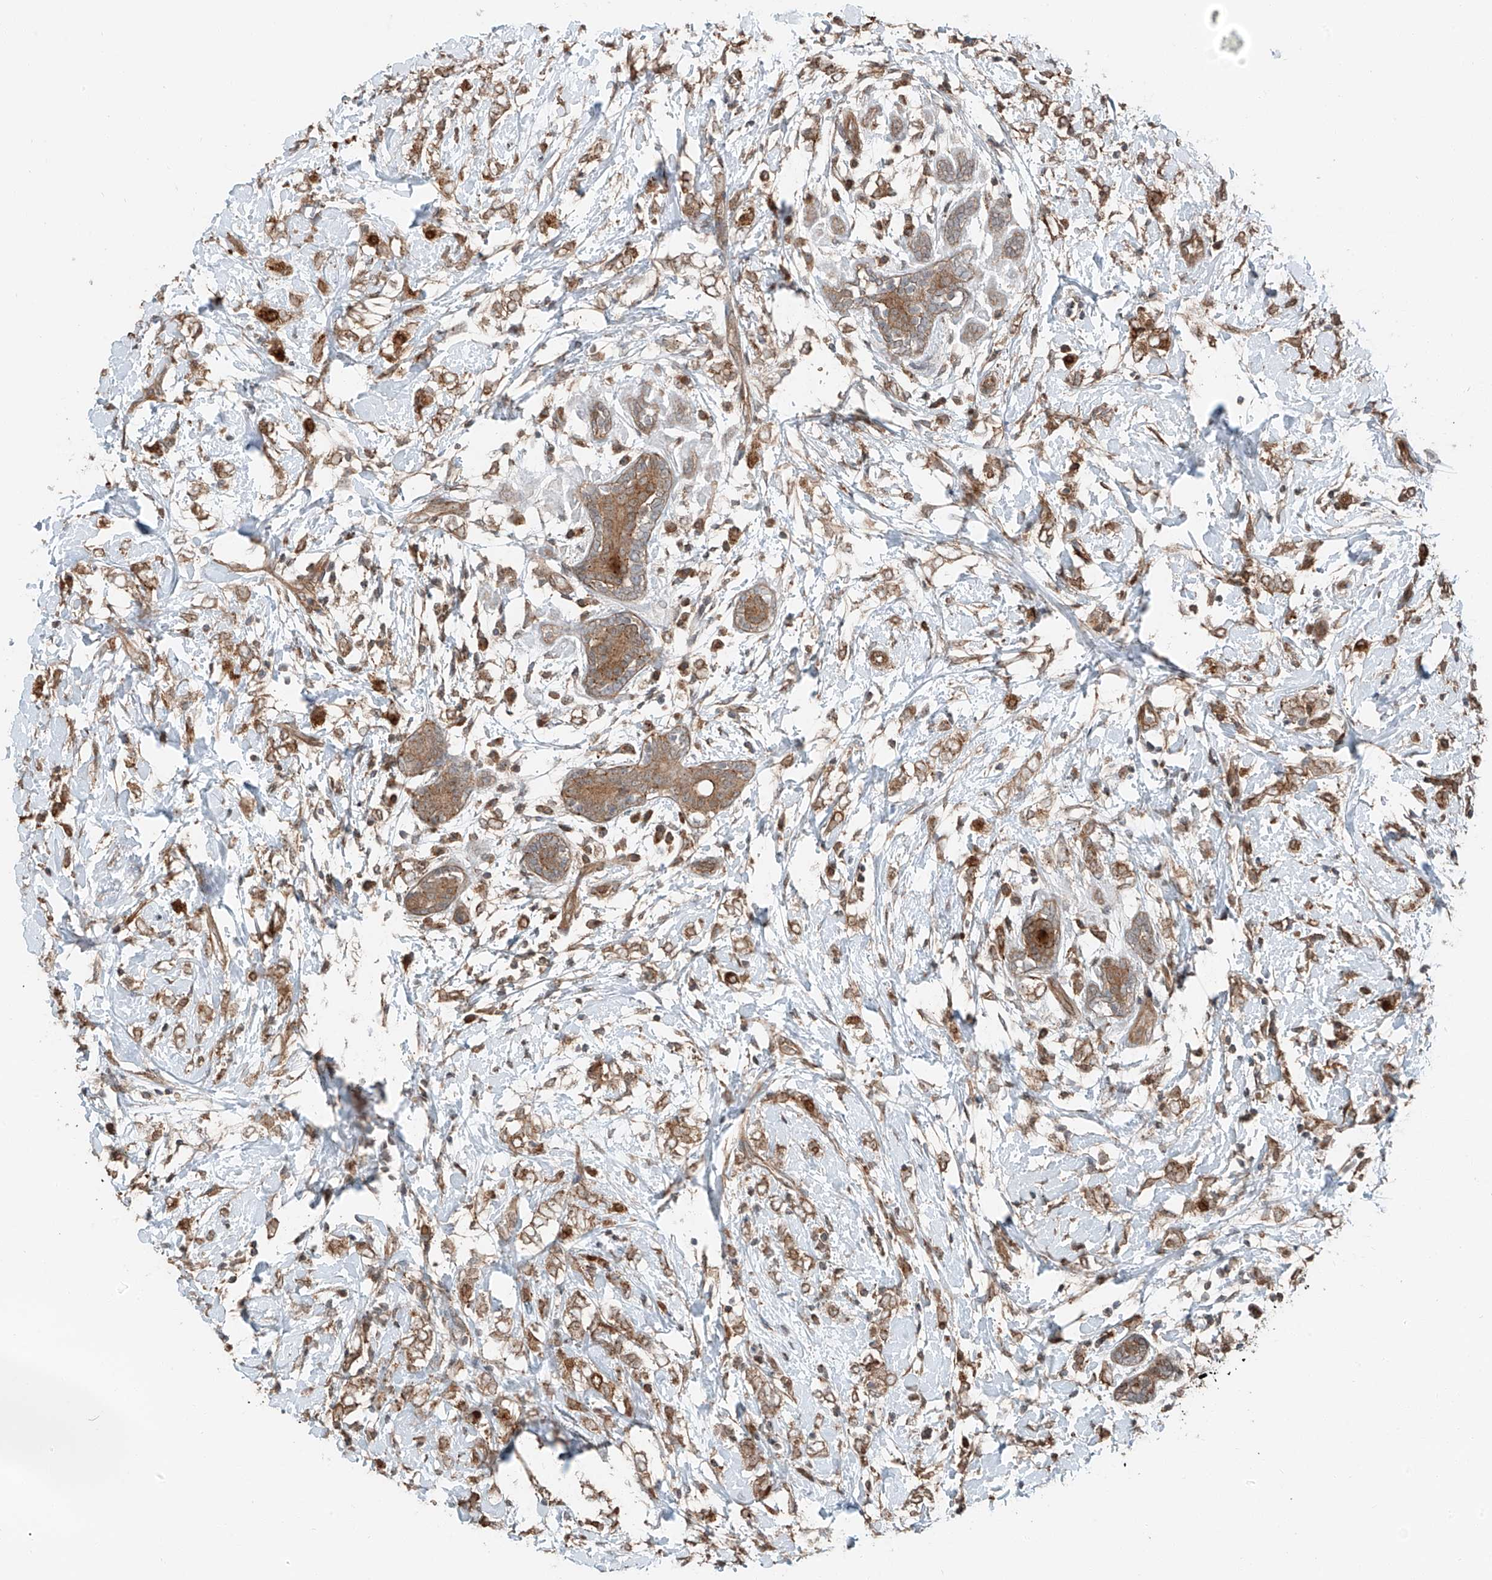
{"staining": {"intensity": "moderate", "quantity": ">75%", "location": "cytoplasmic/membranous"}, "tissue": "breast cancer", "cell_type": "Tumor cells", "image_type": "cancer", "snomed": [{"axis": "morphology", "description": "Normal tissue, NOS"}, {"axis": "morphology", "description": "Lobular carcinoma"}, {"axis": "topography", "description": "Breast"}], "caption": "Moderate cytoplasmic/membranous staining is appreciated in about >75% of tumor cells in breast lobular carcinoma.", "gene": "CEP162", "patient": {"sex": "female", "age": 47}}